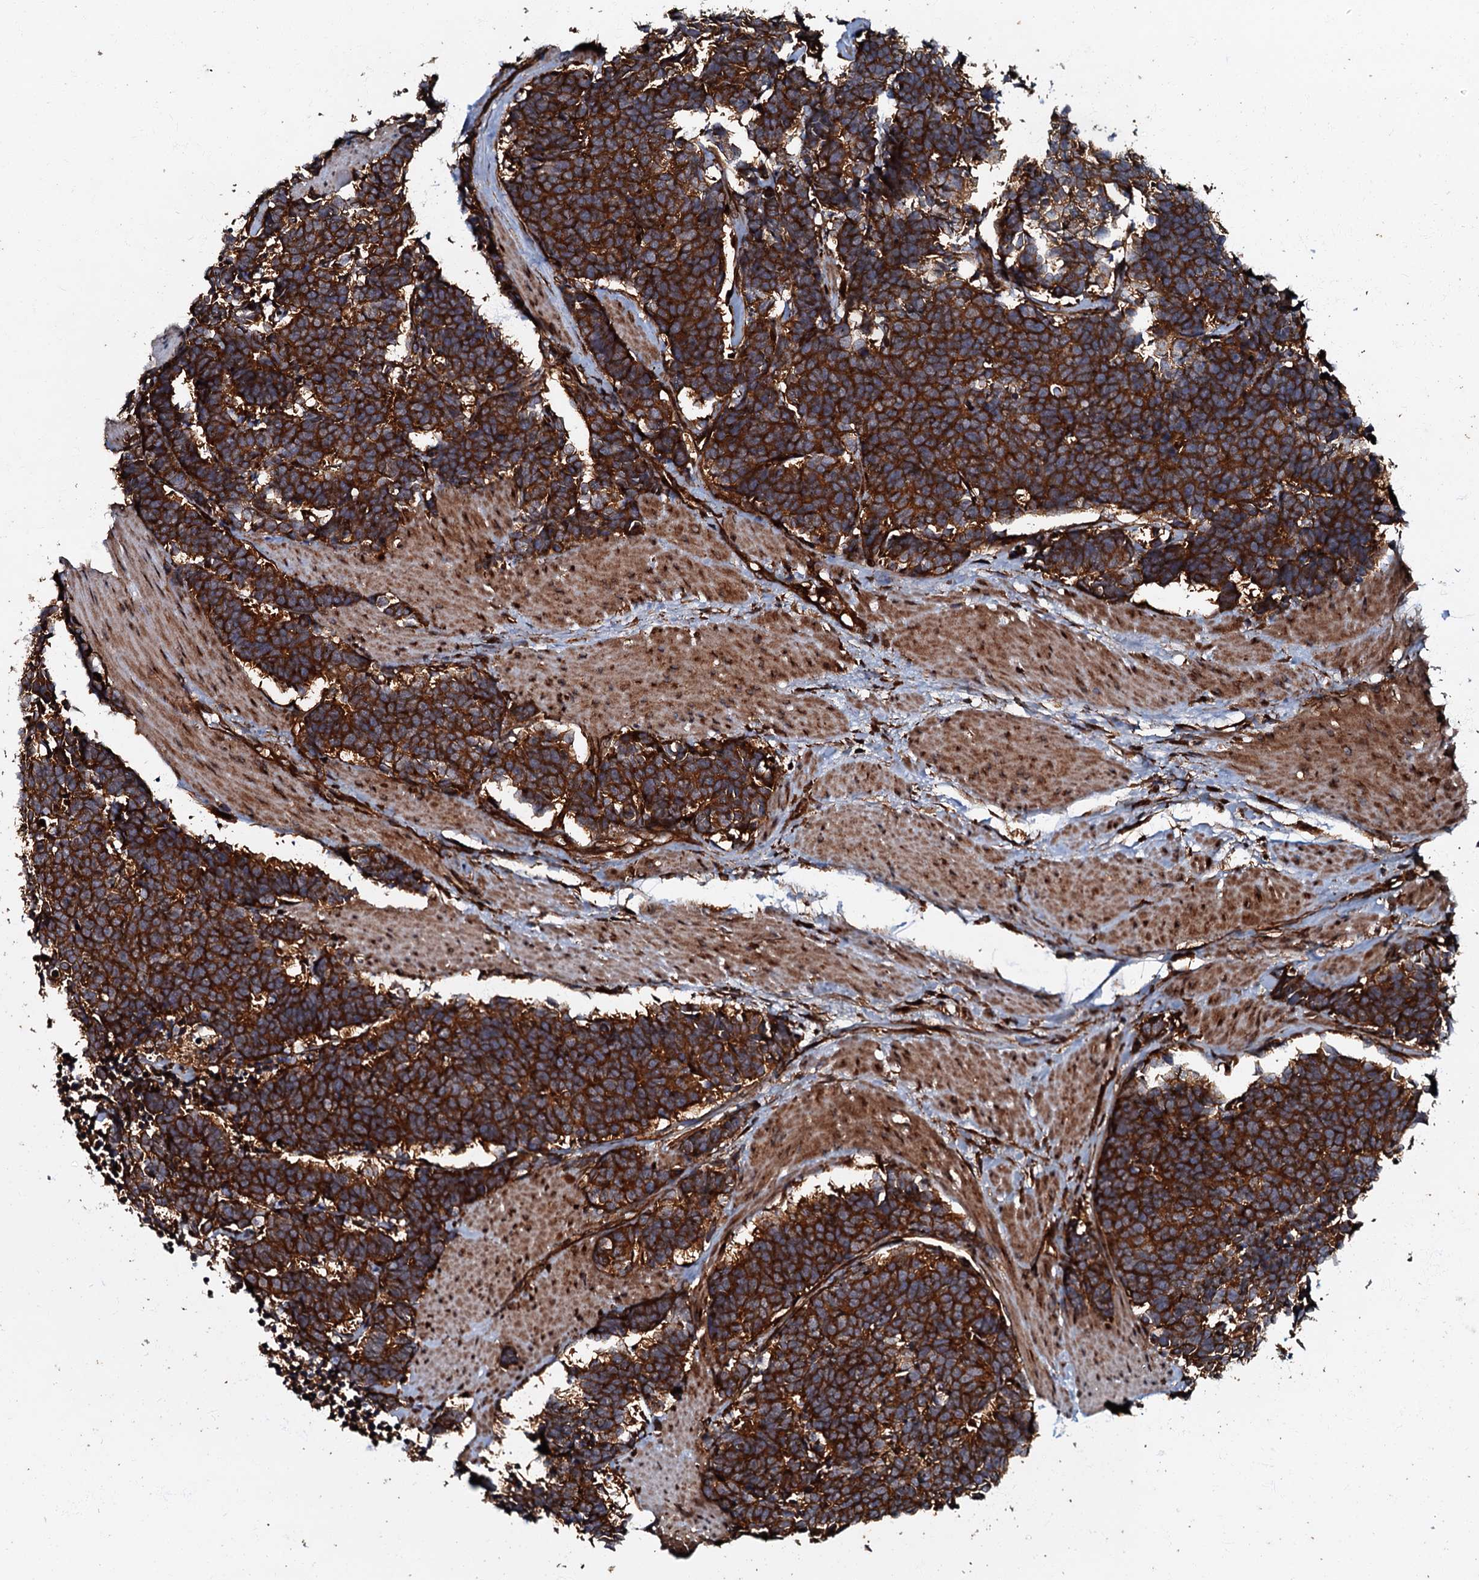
{"staining": {"intensity": "strong", "quantity": ">75%", "location": "cytoplasmic/membranous"}, "tissue": "carcinoid", "cell_type": "Tumor cells", "image_type": "cancer", "snomed": [{"axis": "morphology", "description": "Carcinoma, NOS"}, {"axis": "morphology", "description": "Carcinoid, malignant, NOS"}, {"axis": "topography", "description": "Urinary bladder"}], "caption": "This photomicrograph shows immunohistochemistry (IHC) staining of human carcinoid (malignant), with high strong cytoplasmic/membranous expression in about >75% of tumor cells.", "gene": "BLOC1S6", "patient": {"sex": "male", "age": 57}}